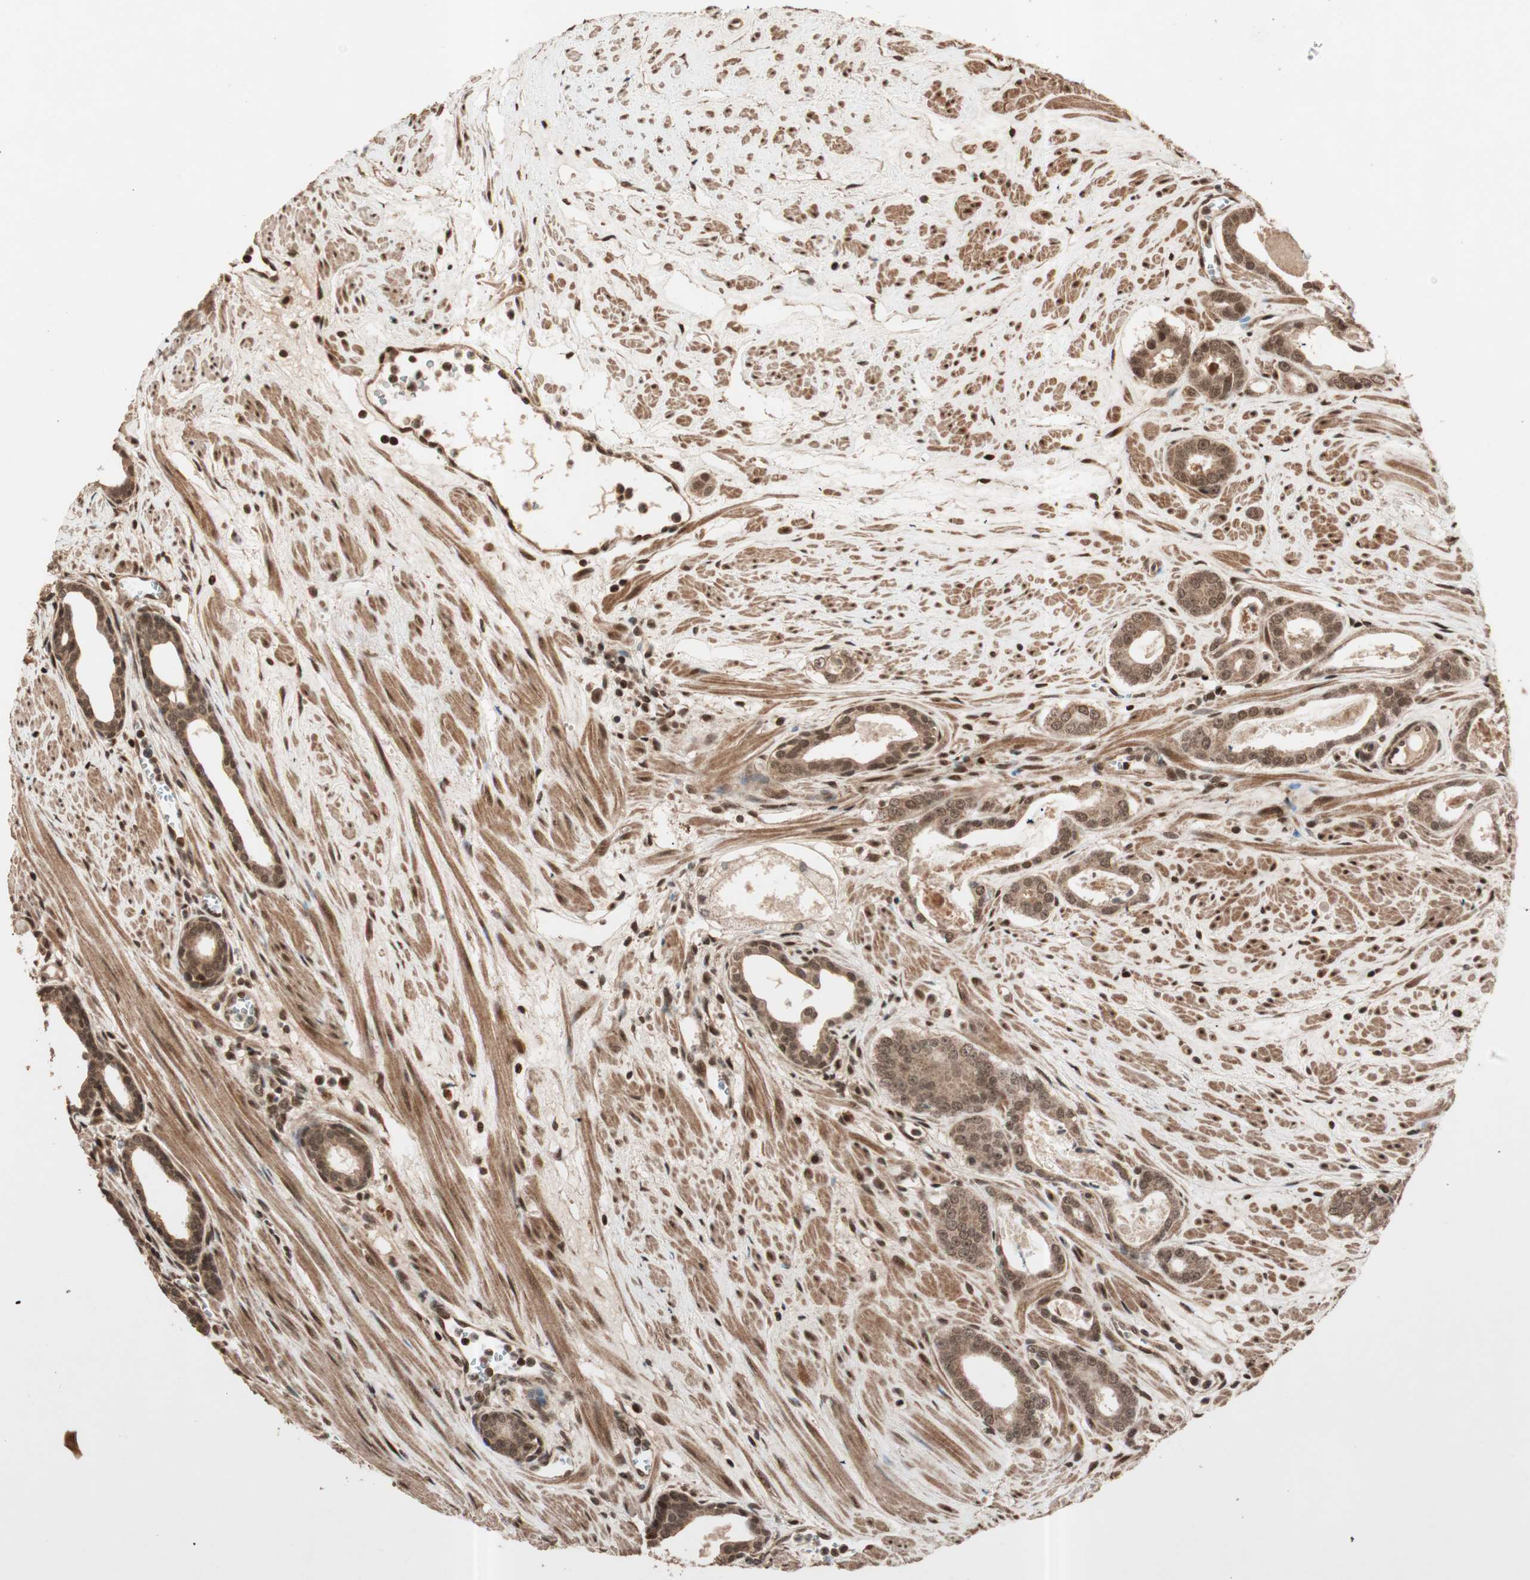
{"staining": {"intensity": "strong", "quantity": ">75%", "location": "cytoplasmic/membranous,nuclear"}, "tissue": "prostate cancer", "cell_type": "Tumor cells", "image_type": "cancer", "snomed": [{"axis": "morphology", "description": "Adenocarcinoma, Low grade"}, {"axis": "topography", "description": "Prostate"}], "caption": "Immunohistochemistry (IHC) staining of low-grade adenocarcinoma (prostate), which displays high levels of strong cytoplasmic/membranous and nuclear staining in approximately >75% of tumor cells indicating strong cytoplasmic/membranous and nuclear protein expression. The staining was performed using DAB (3,3'-diaminobenzidine) (brown) for protein detection and nuclei were counterstained in hematoxylin (blue).", "gene": "ALKBH5", "patient": {"sex": "male", "age": 57}}